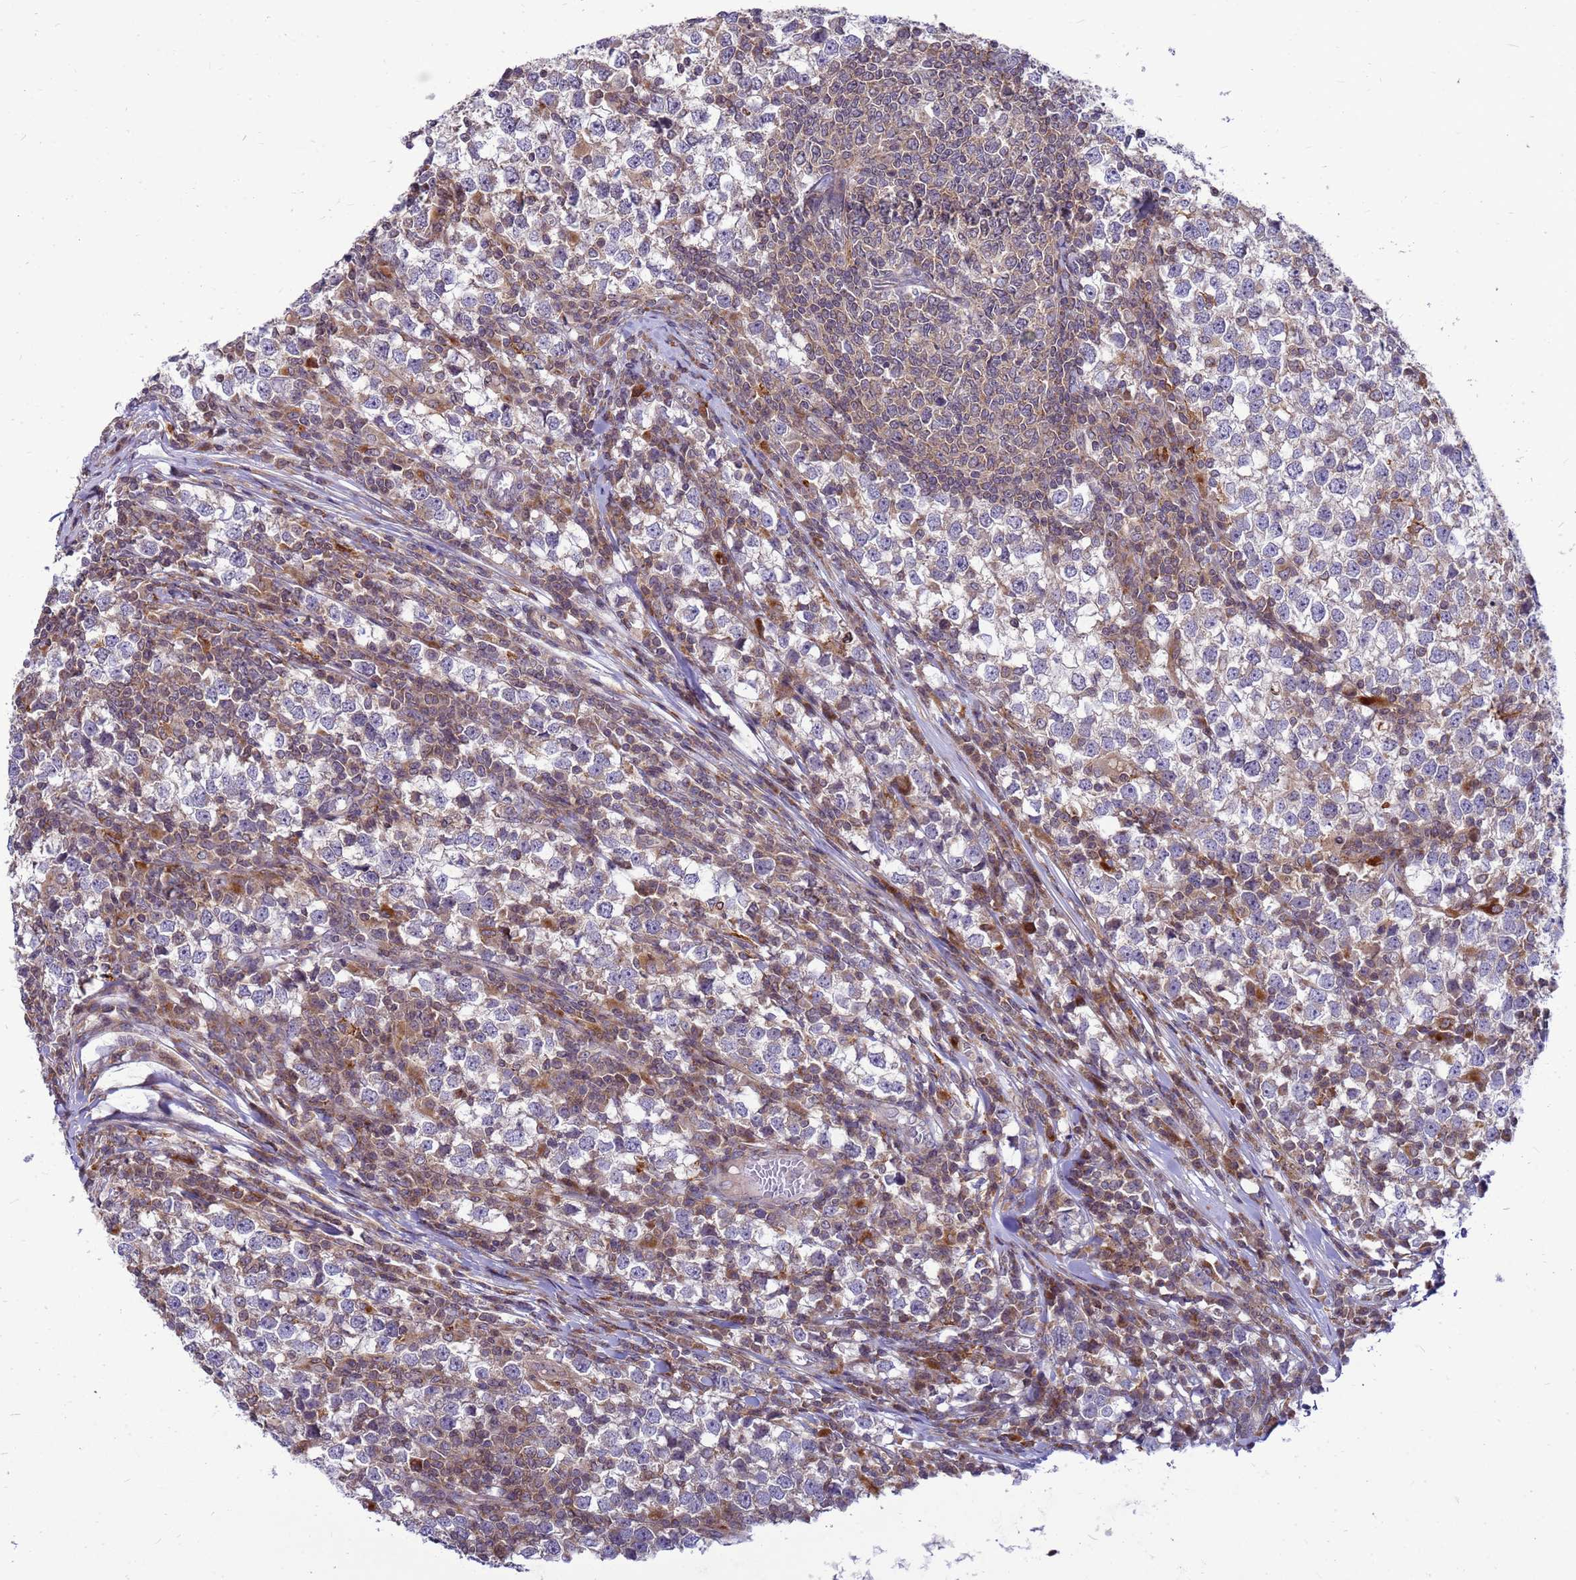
{"staining": {"intensity": "weak", "quantity": "<25%", "location": "cytoplasmic/membranous"}, "tissue": "testis cancer", "cell_type": "Tumor cells", "image_type": "cancer", "snomed": [{"axis": "morphology", "description": "Seminoma, NOS"}, {"axis": "topography", "description": "Testis"}], "caption": "Human testis cancer stained for a protein using IHC displays no staining in tumor cells.", "gene": "C12orf43", "patient": {"sex": "male", "age": 65}}